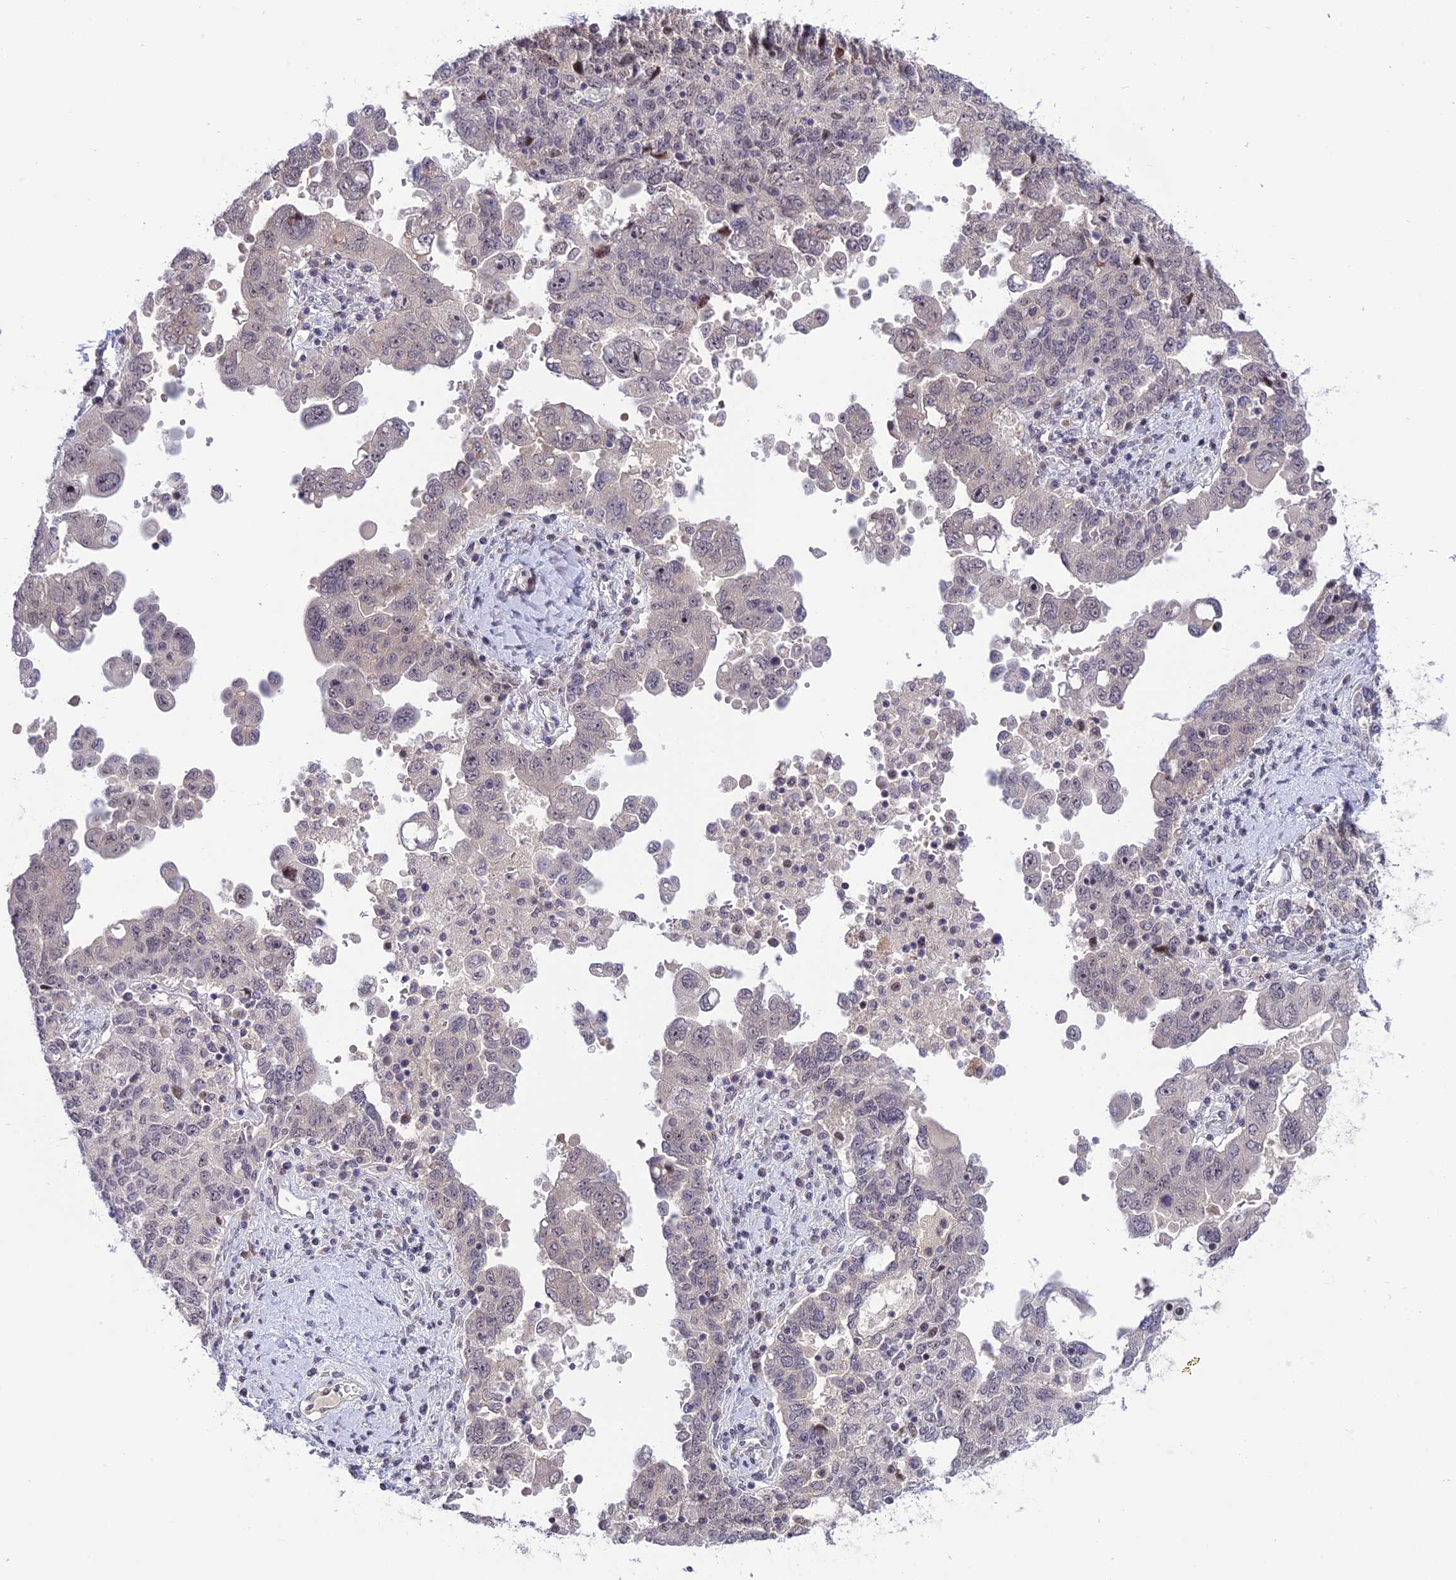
{"staining": {"intensity": "negative", "quantity": "none", "location": "none"}, "tissue": "ovarian cancer", "cell_type": "Tumor cells", "image_type": "cancer", "snomed": [{"axis": "morphology", "description": "Carcinoma, endometroid"}, {"axis": "topography", "description": "Ovary"}], "caption": "Endometroid carcinoma (ovarian) was stained to show a protein in brown. There is no significant positivity in tumor cells.", "gene": "ZNF837", "patient": {"sex": "female", "age": 62}}